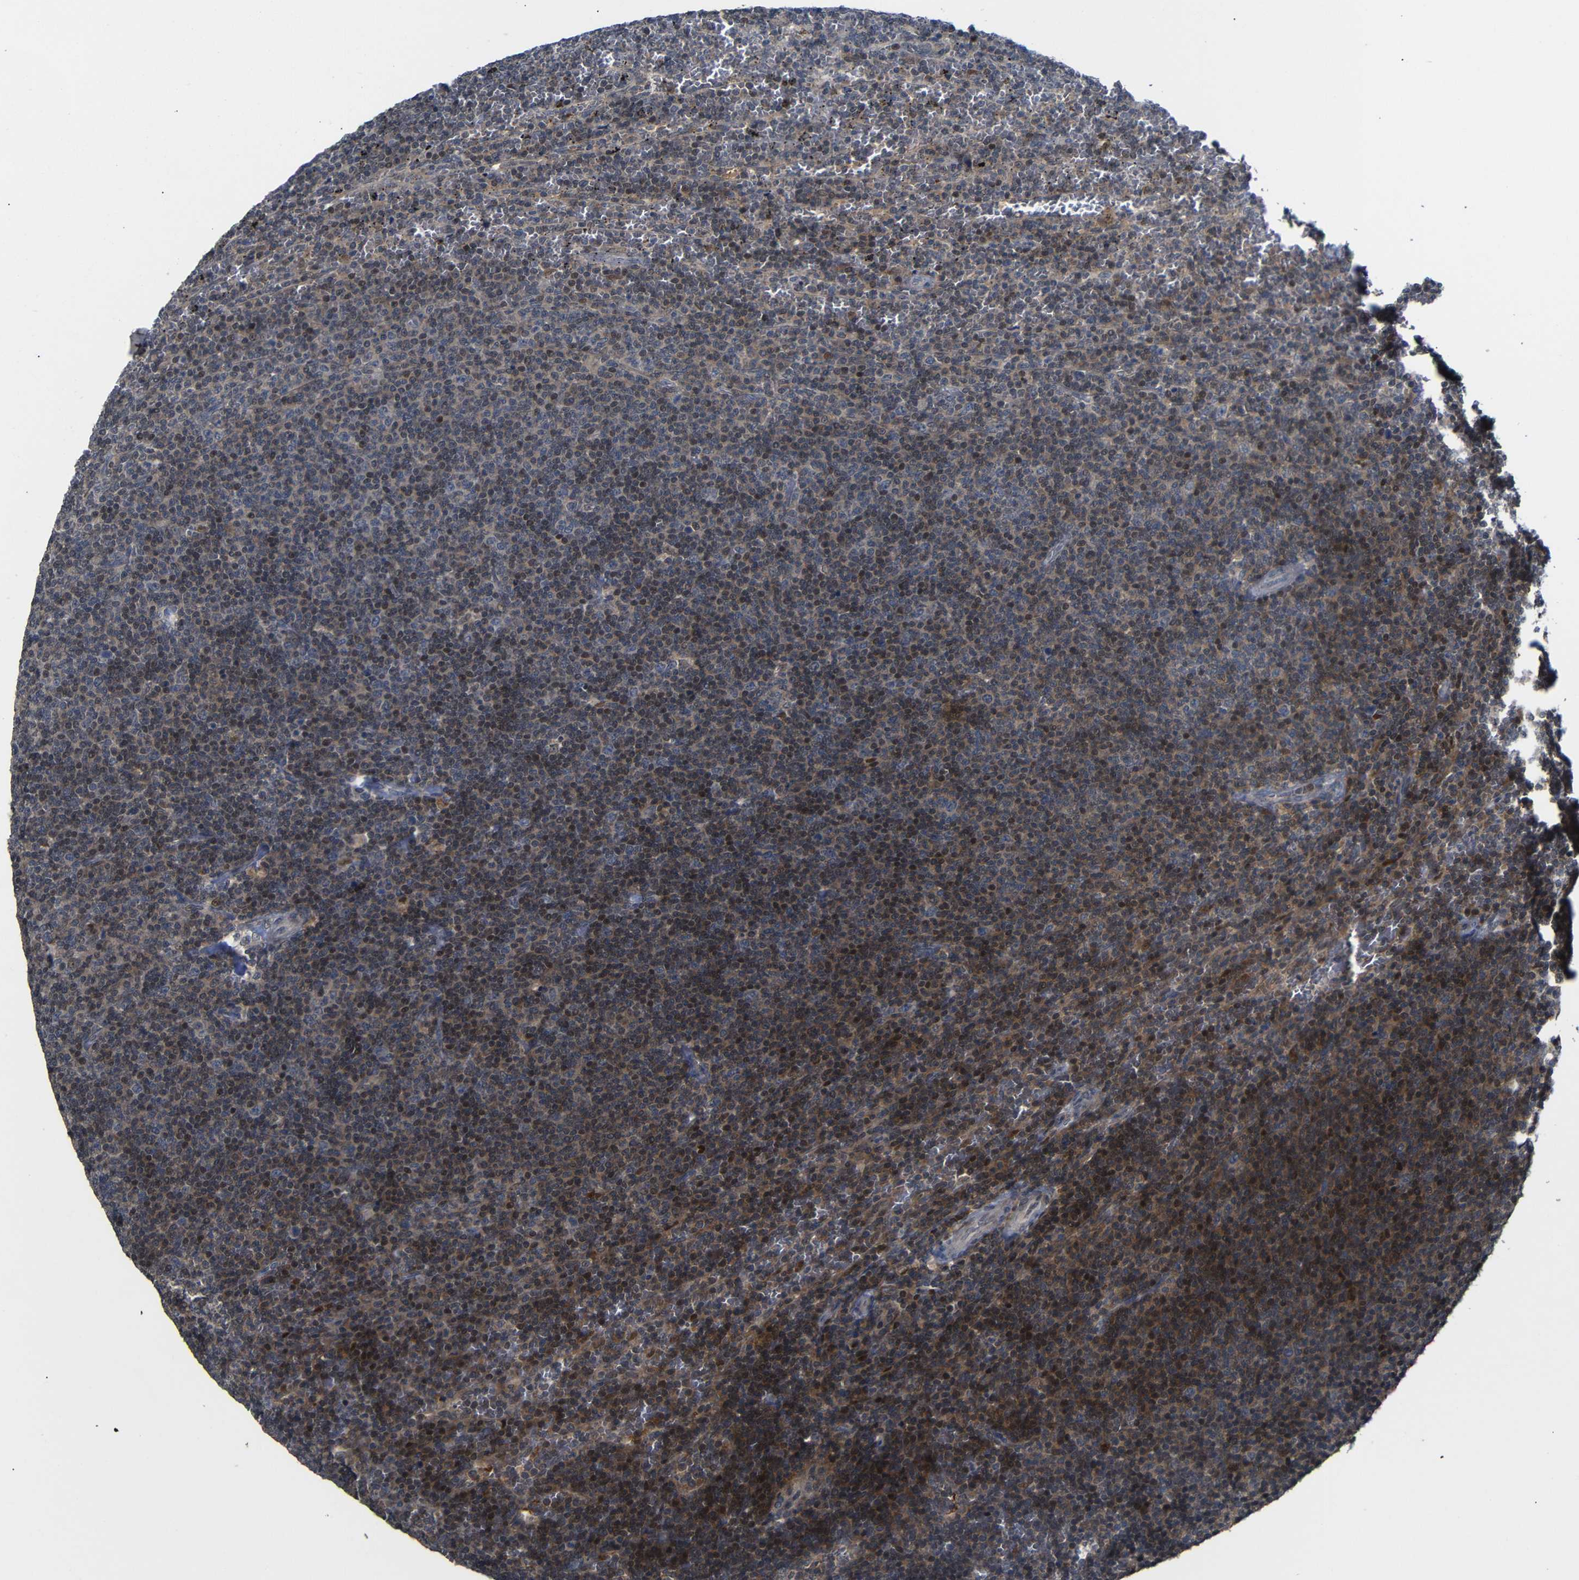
{"staining": {"intensity": "weak", "quantity": "25%-75%", "location": "nuclear"}, "tissue": "lymphoma", "cell_type": "Tumor cells", "image_type": "cancer", "snomed": [{"axis": "morphology", "description": "Malignant lymphoma, non-Hodgkin's type, Low grade"}, {"axis": "topography", "description": "Spleen"}], "caption": "This is a photomicrograph of IHC staining of lymphoma, which shows weak expression in the nuclear of tumor cells.", "gene": "ATG12", "patient": {"sex": "female", "age": 50}}